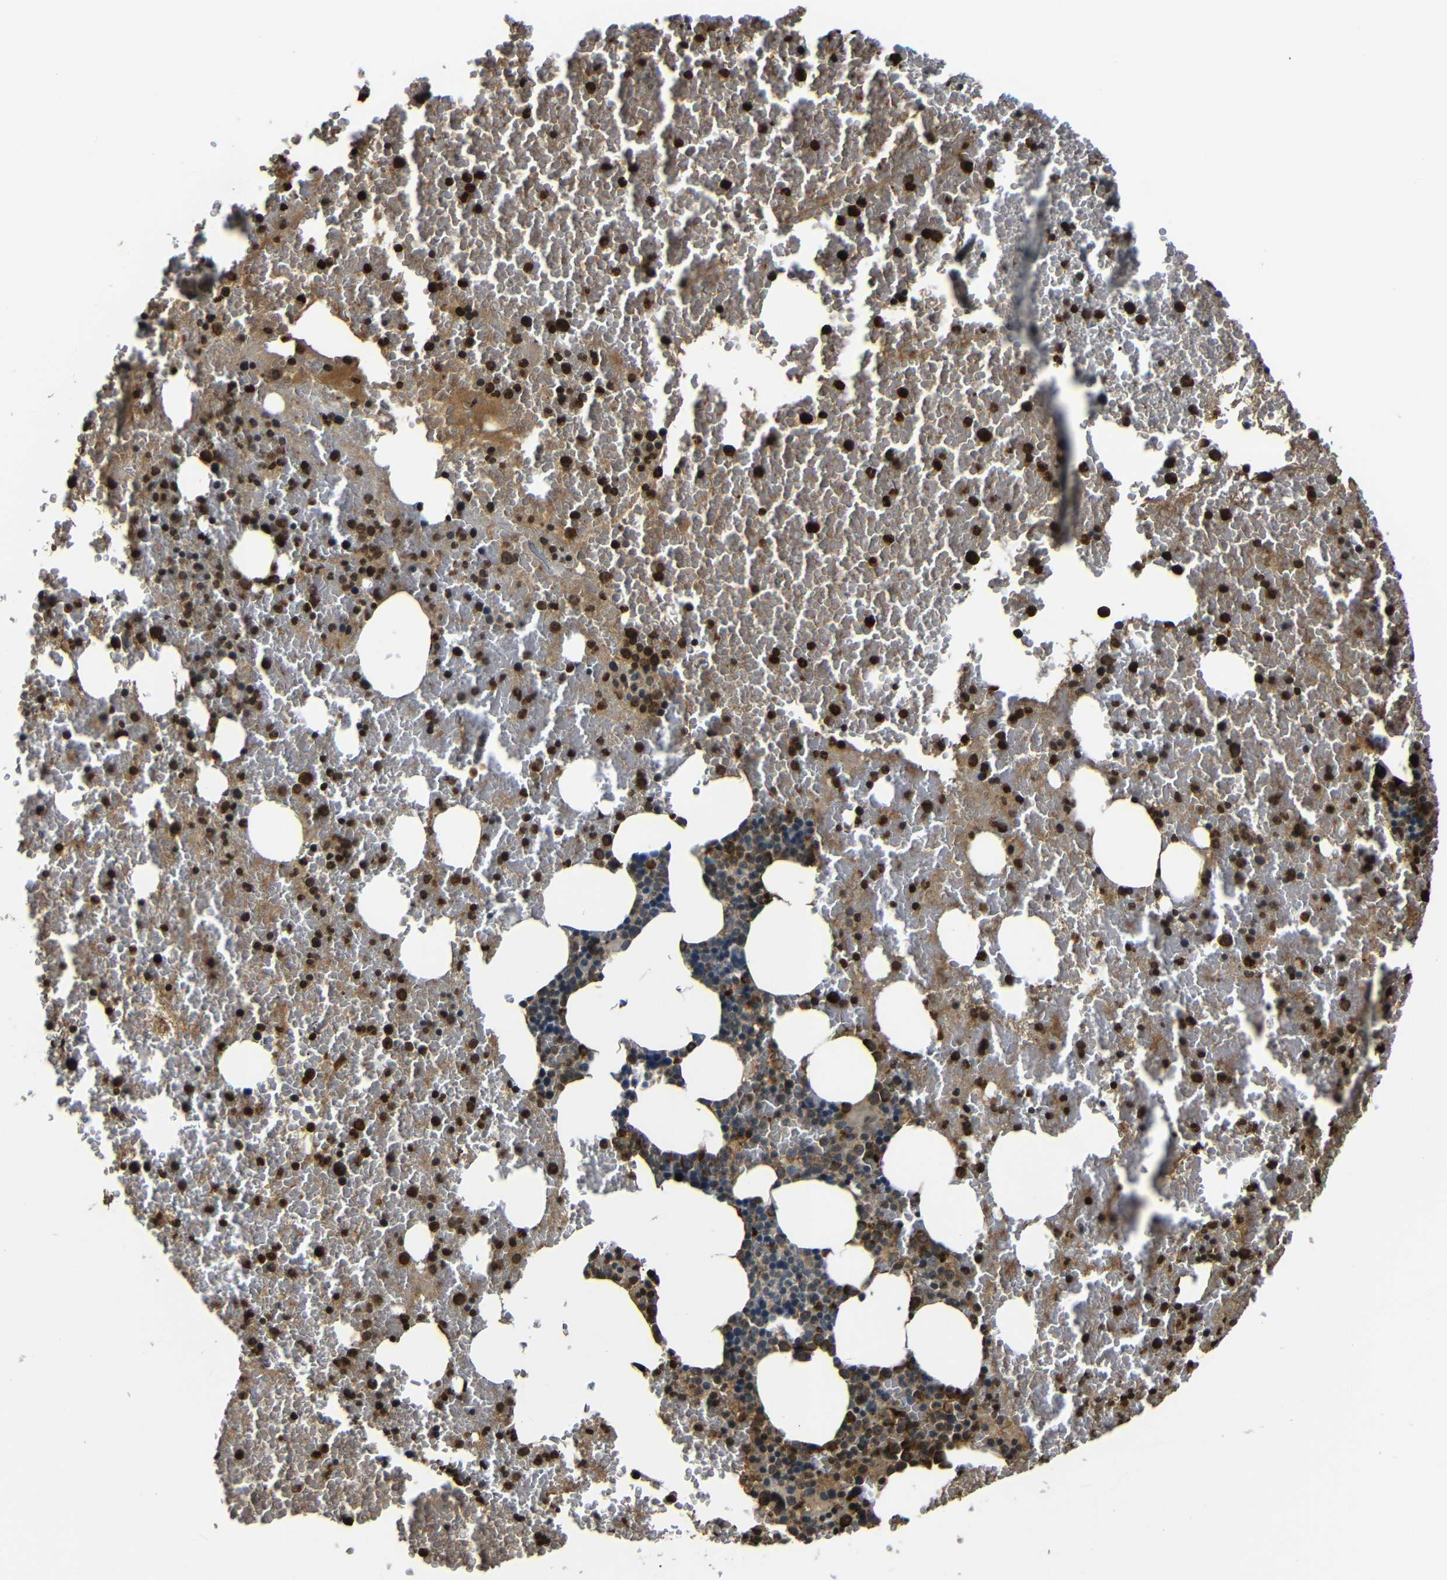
{"staining": {"intensity": "strong", "quantity": "25%-75%", "location": "cytoplasmic/membranous"}, "tissue": "bone marrow", "cell_type": "Hematopoietic cells", "image_type": "normal", "snomed": [{"axis": "morphology", "description": "Normal tissue, NOS"}, {"axis": "morphology", "description": "Inflammation, NOS"}, {"axis": "topography", "description": "Bone marrow"}], "caption": "Hematopoietic cells show high levels of strong cytoplasmic/membranous expression in approximately 25%-75% of cells in unremarkable bone marrow.", "gene": "SERPINA1", "patient": {"sex": "male", "age": 47}}